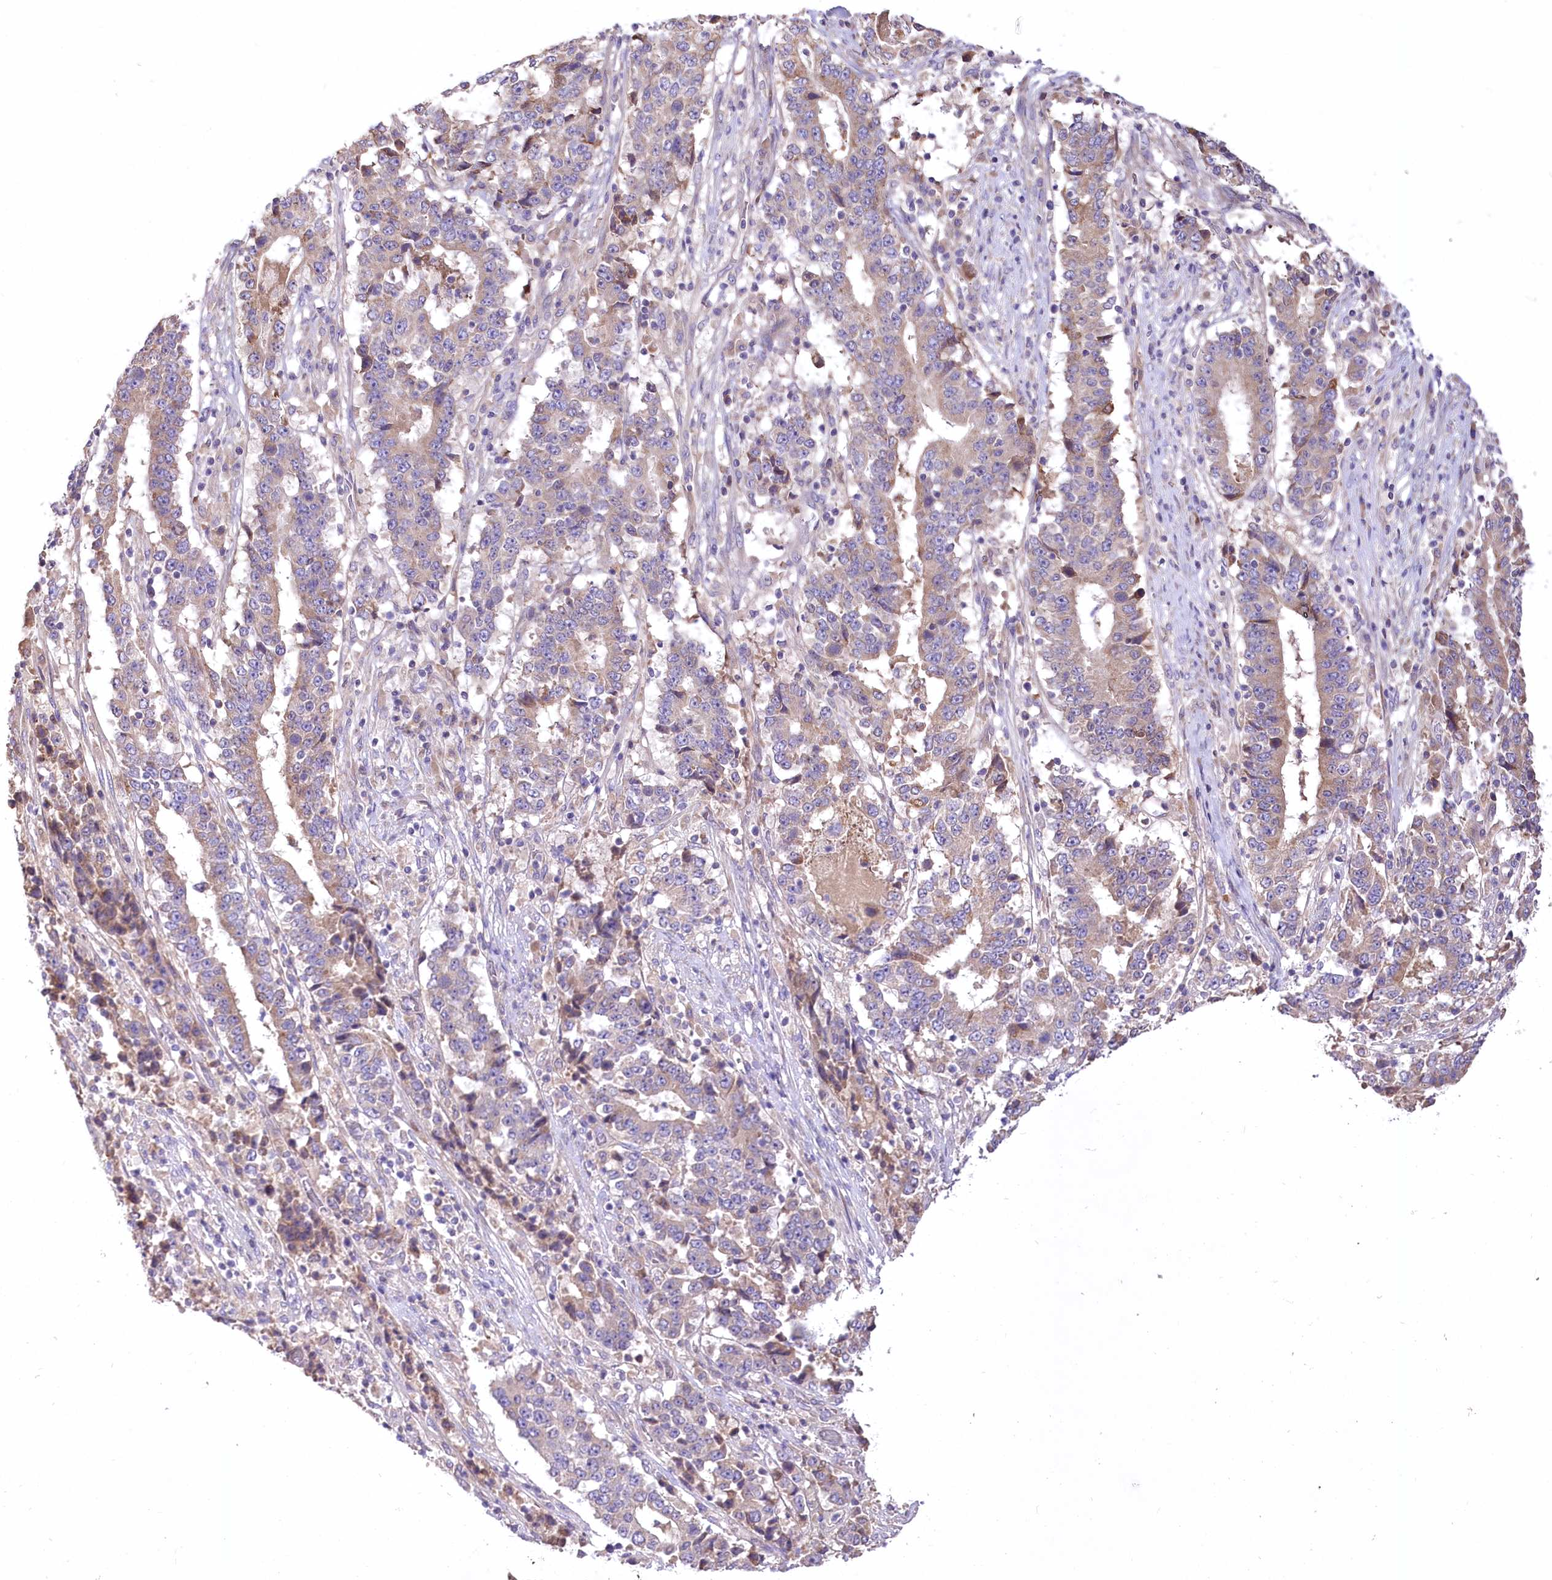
{"staining": {"intensity": "weak", "quantity": "<25%", "location": "cytoplasmic/membranous"}, "tissue": "stomach cancer", "cell_type": "Tumor cells", "image_type": "cancer", "snomed": [{"axis": "morphology", "description": "Adenocarcinoma, NOS"}, {"axis": "topography", "description": "Stomach"}], "caption": "Histopathology image shows no protein staining in tumor cells of stomach cancer (adenocarcinoma) tissue.", "gene": "PBLD", "patient": {"sex": "male", "age": 59}}